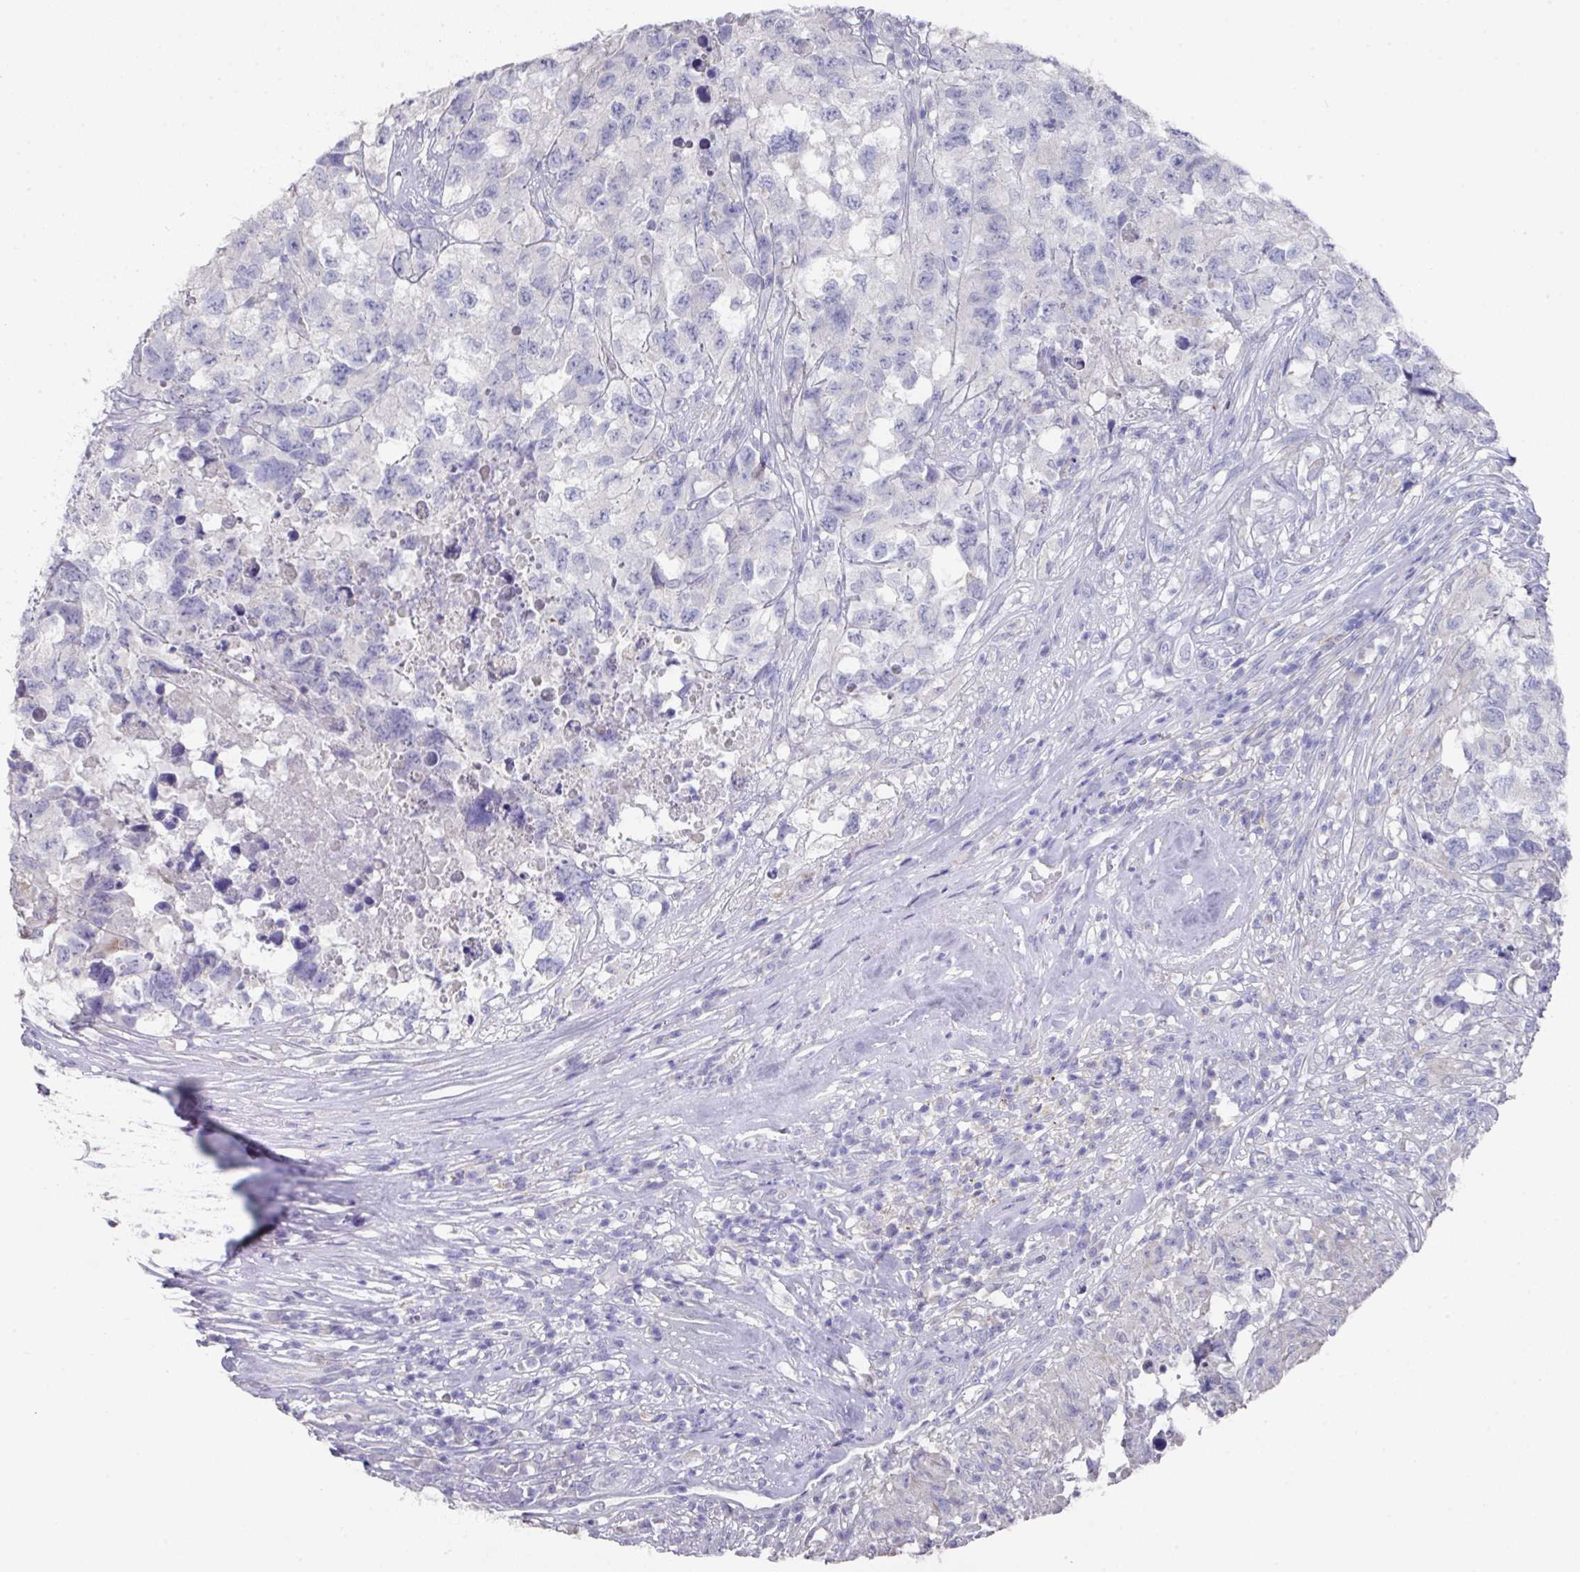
{"staining": {"intensity": "negative", "quantity": "none", "location": "none"}, "tissue": "testis cancer", "cell_type": "Tumor cells", "image_type": "cancer", "snomed": [{"axis": "morphology", "description": "Carcinoma, Embryonal, NOS"}, {"axis": "topography", "description": "Testis"}], "caption": "Testis embryonal carcinoma was stained to show a protein in brown. There is no significant staining in tumor cells.", "gene": "DAZL", "patient": {"sex": "male", "age": 83}}